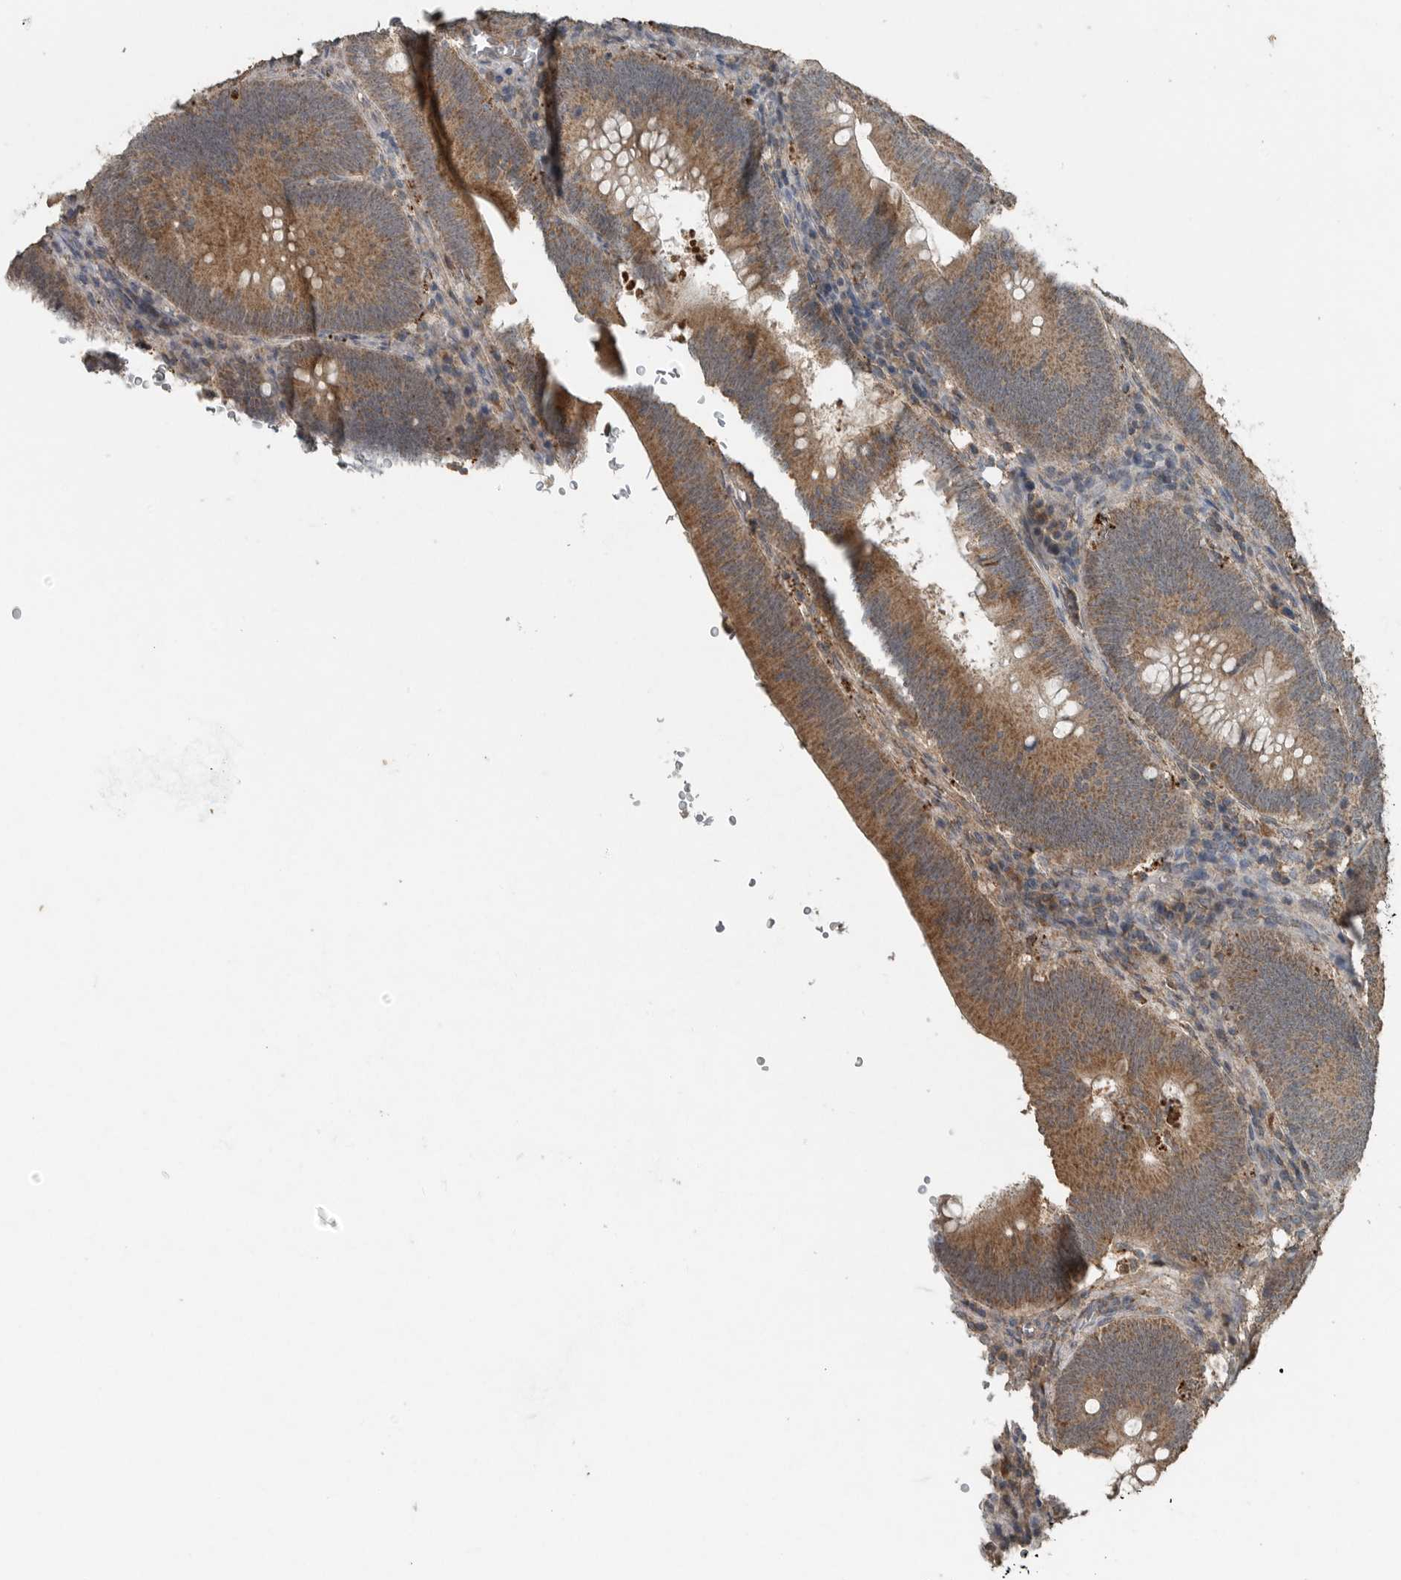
{"staining": {"intensity": "moderate", "quantity": ">75%", "location": "cytoplasmic/membranous"}, "tissue": "colorectal cancer", "cell_type": "Tumor cells", "image_type": "cancer", "snomed": [{"axis": "morphology", "description": "Normal tissue, NOS"}, {"axis": "topography", "description": "Colon"}], "caption": "Human colorectal cancer stained with a brown dye exhibits moderate cytoplasmic/membranous positive staining in approximately >75% of tumor cells.", "gene": "IL6ST", "patient": {"sex": "female", "age": 82}}